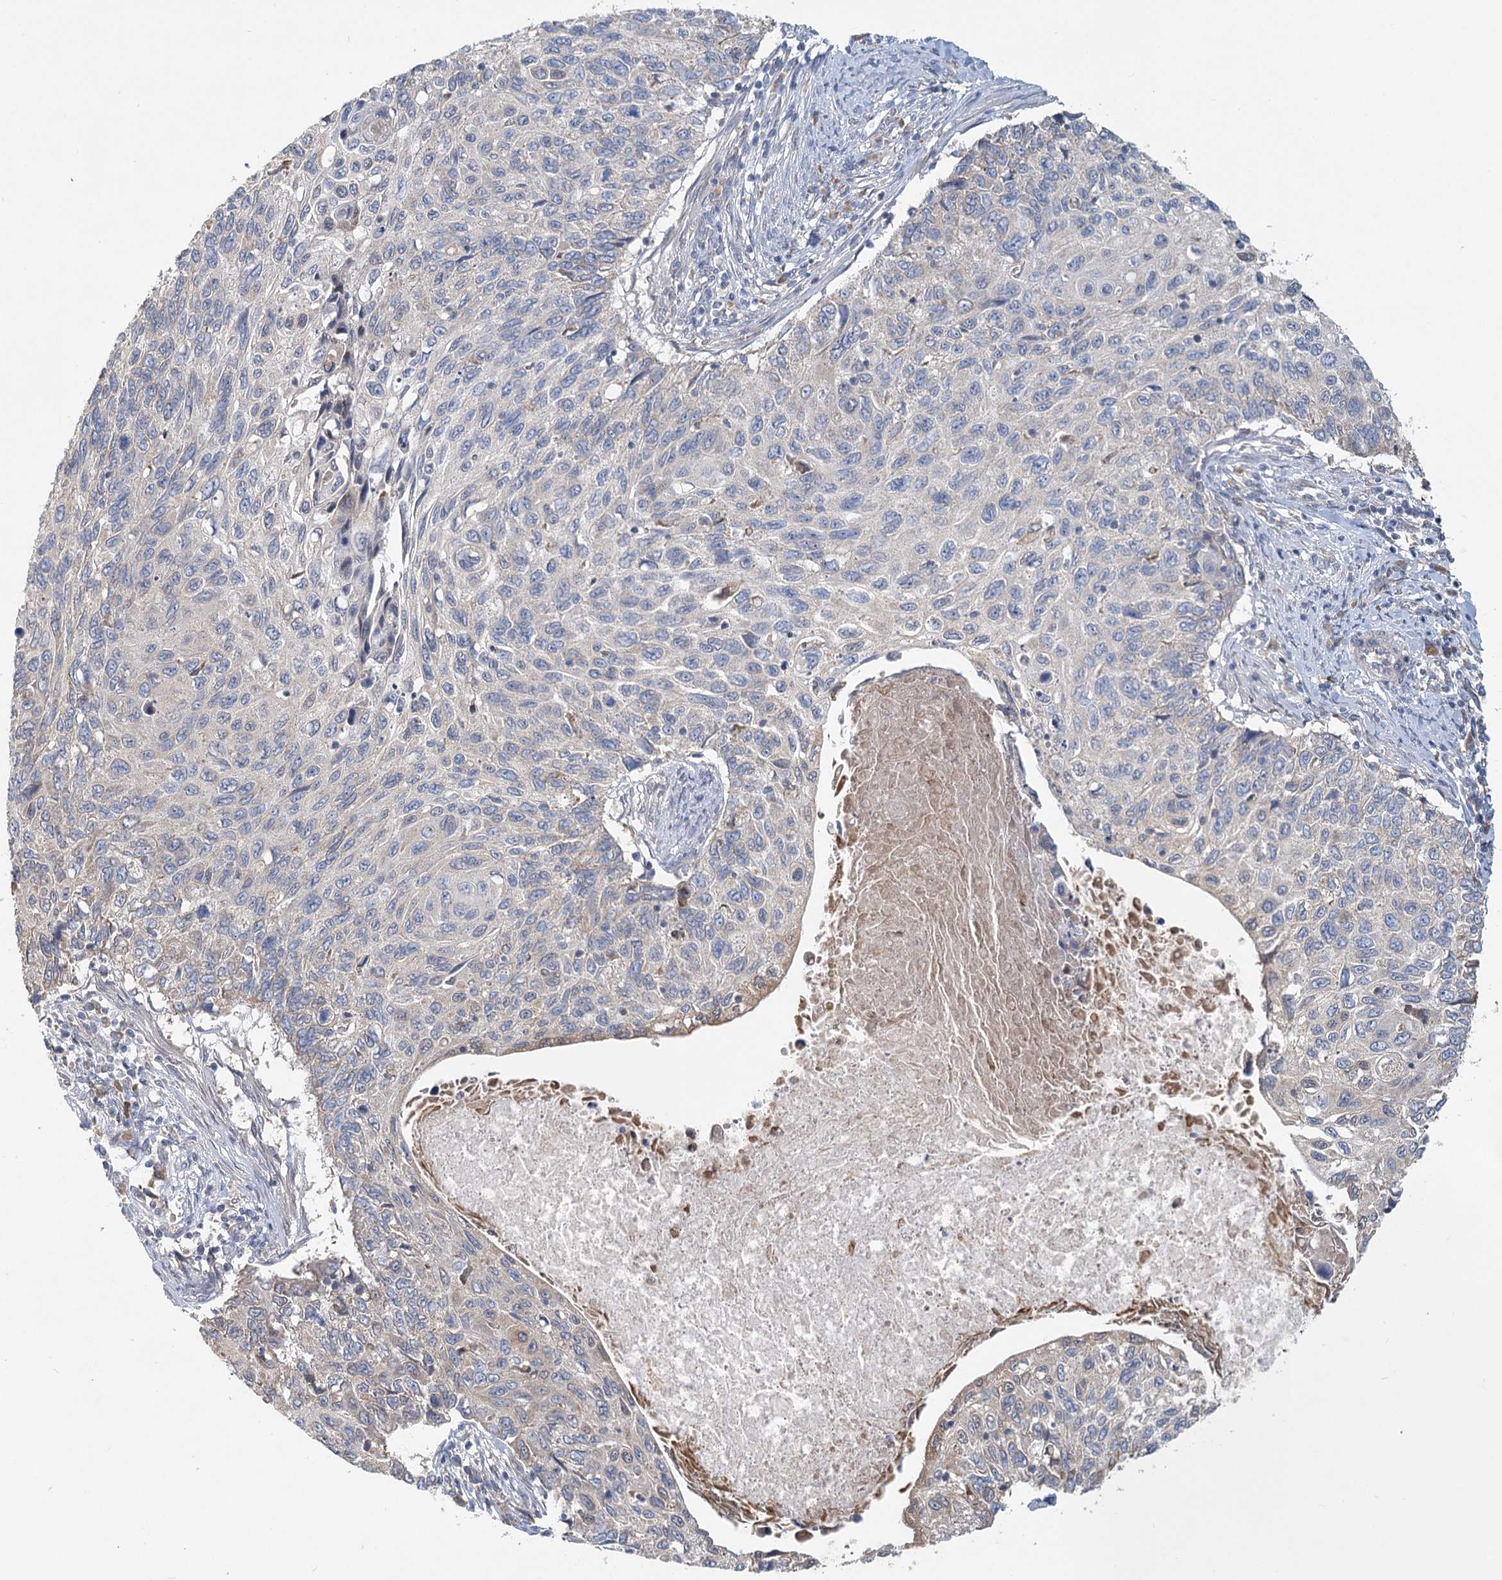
{"staining": {"intensity": "negative", "quantity": "none", "location": "none"}, "tissue": "cervical cancer", "cell_type": "Tumor cells", "image_type": "cancer", "snomed": [{"axis": "morphology", "description": "Squamous cell carcinoma, NOS"}, {"axis": "topography", "description": "Cervix"}], "caption": "High power microscopy micrograph of an IHC image of cervical cancer, revealing no significant positivity in tumor cells. Brightfield microscopy of IHC stained with DAB (3,3'-diaminobenzidine) (brown) and hematoxylin (blue), captured at high magnification.", "gene": "PAIP2", "patient": {"sex": "female", "age": 70}}